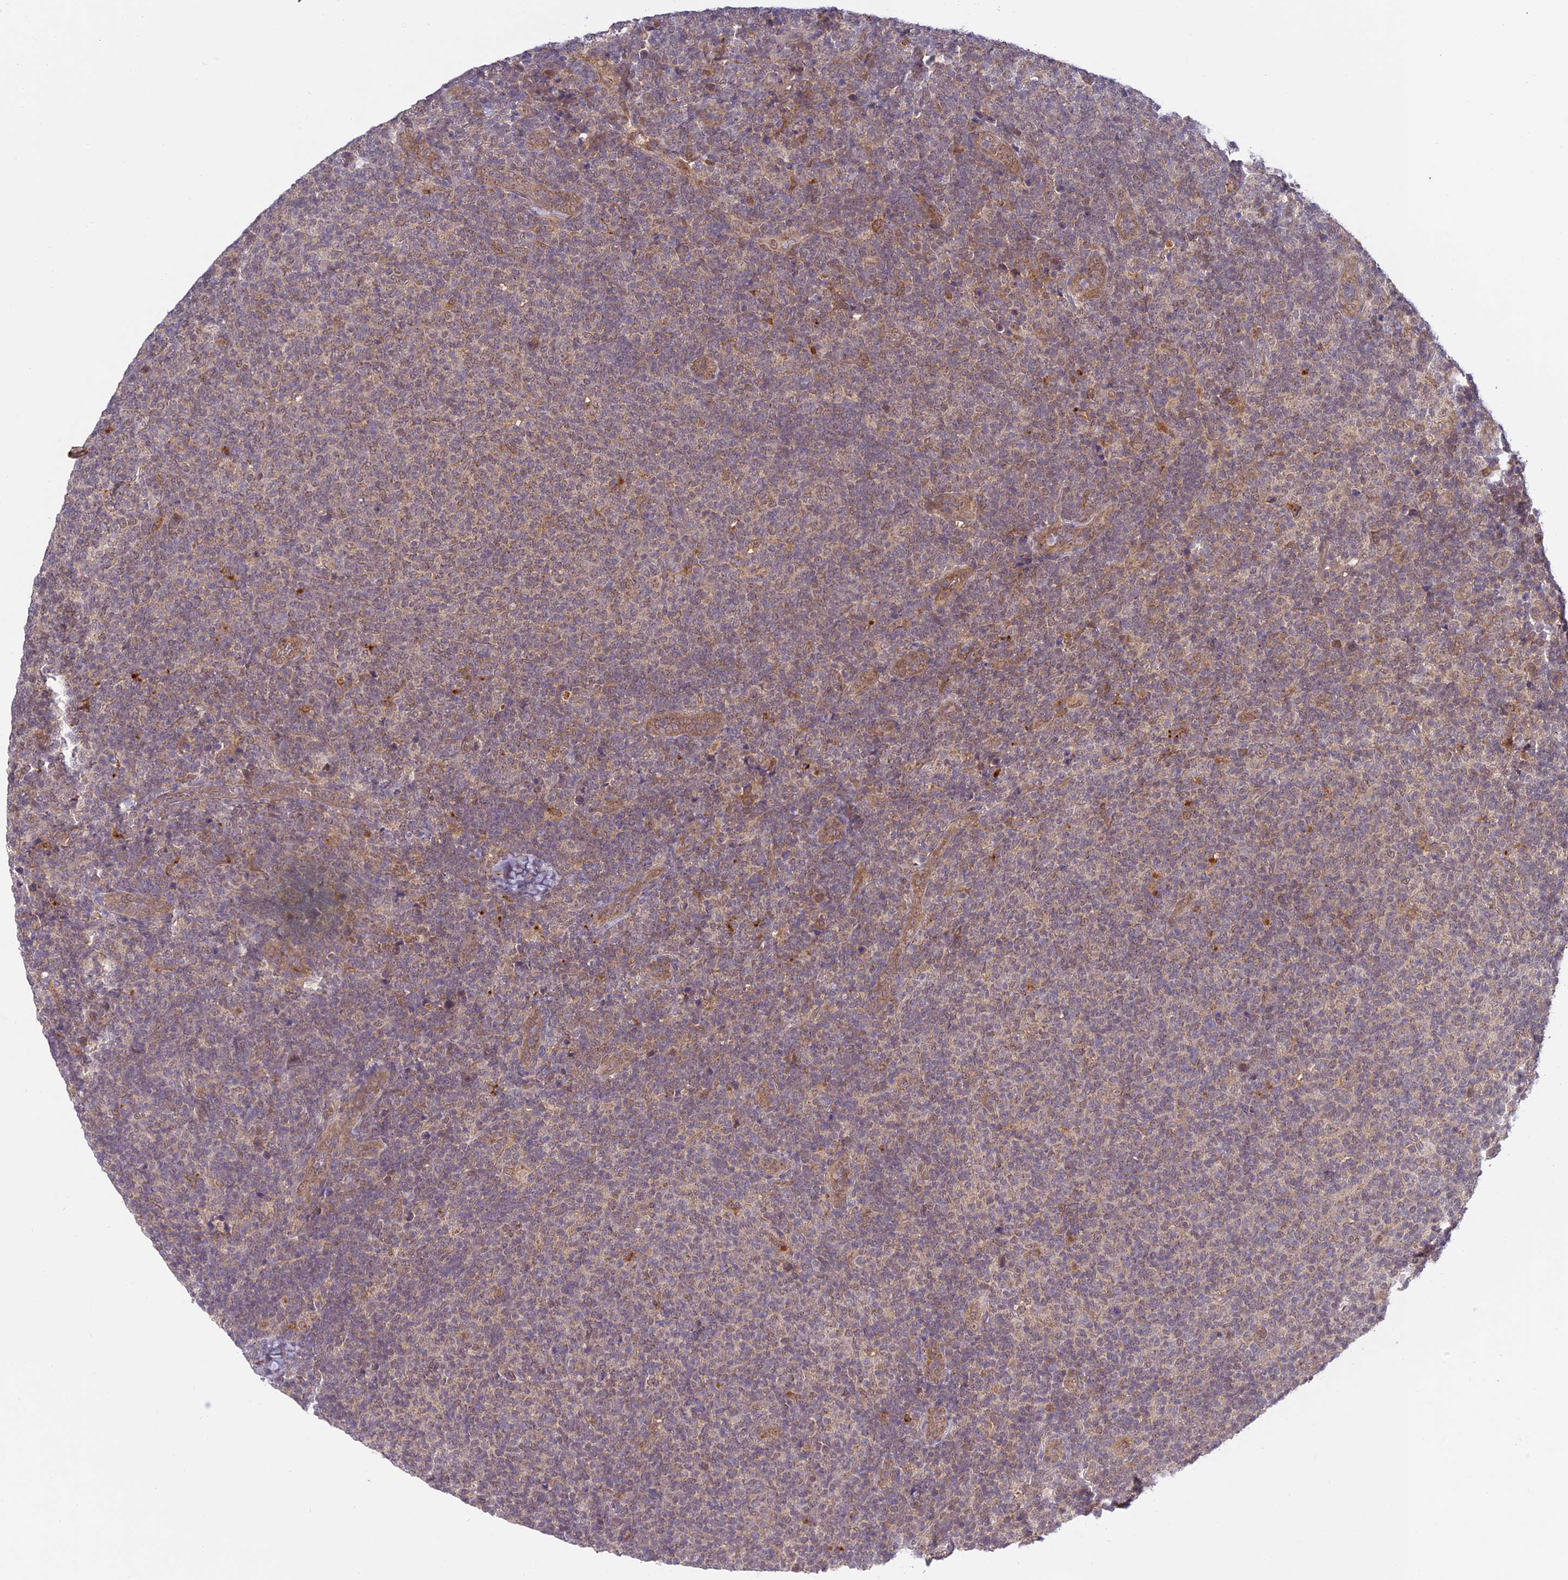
{"staining": {"intensity": "weak", "quantity": "25%-75%", "location": "cytoplasmic/membranous"}, "tissue": "lymphoma", "cell_type": "Tumor cells", "image_type": "cancer", "snomed": [{"axis": "morphology", "description": "Malignant lymphoma, non-Hodgkin's type, Low grade"}, {"axis": "topography", "description": "Lymph node"}], "caption": "Immunohistochemistry image of neoplastic tissue: human lymphoma stained using IHC reveals low levels of weak protein expression localized specifically in the cytoplasmic/membranous of tumor cells, appearing as a cytoplasmic/membranous brown color.", "gene": "SKIC8", "patient": {"sex": "male", "age": 66}}